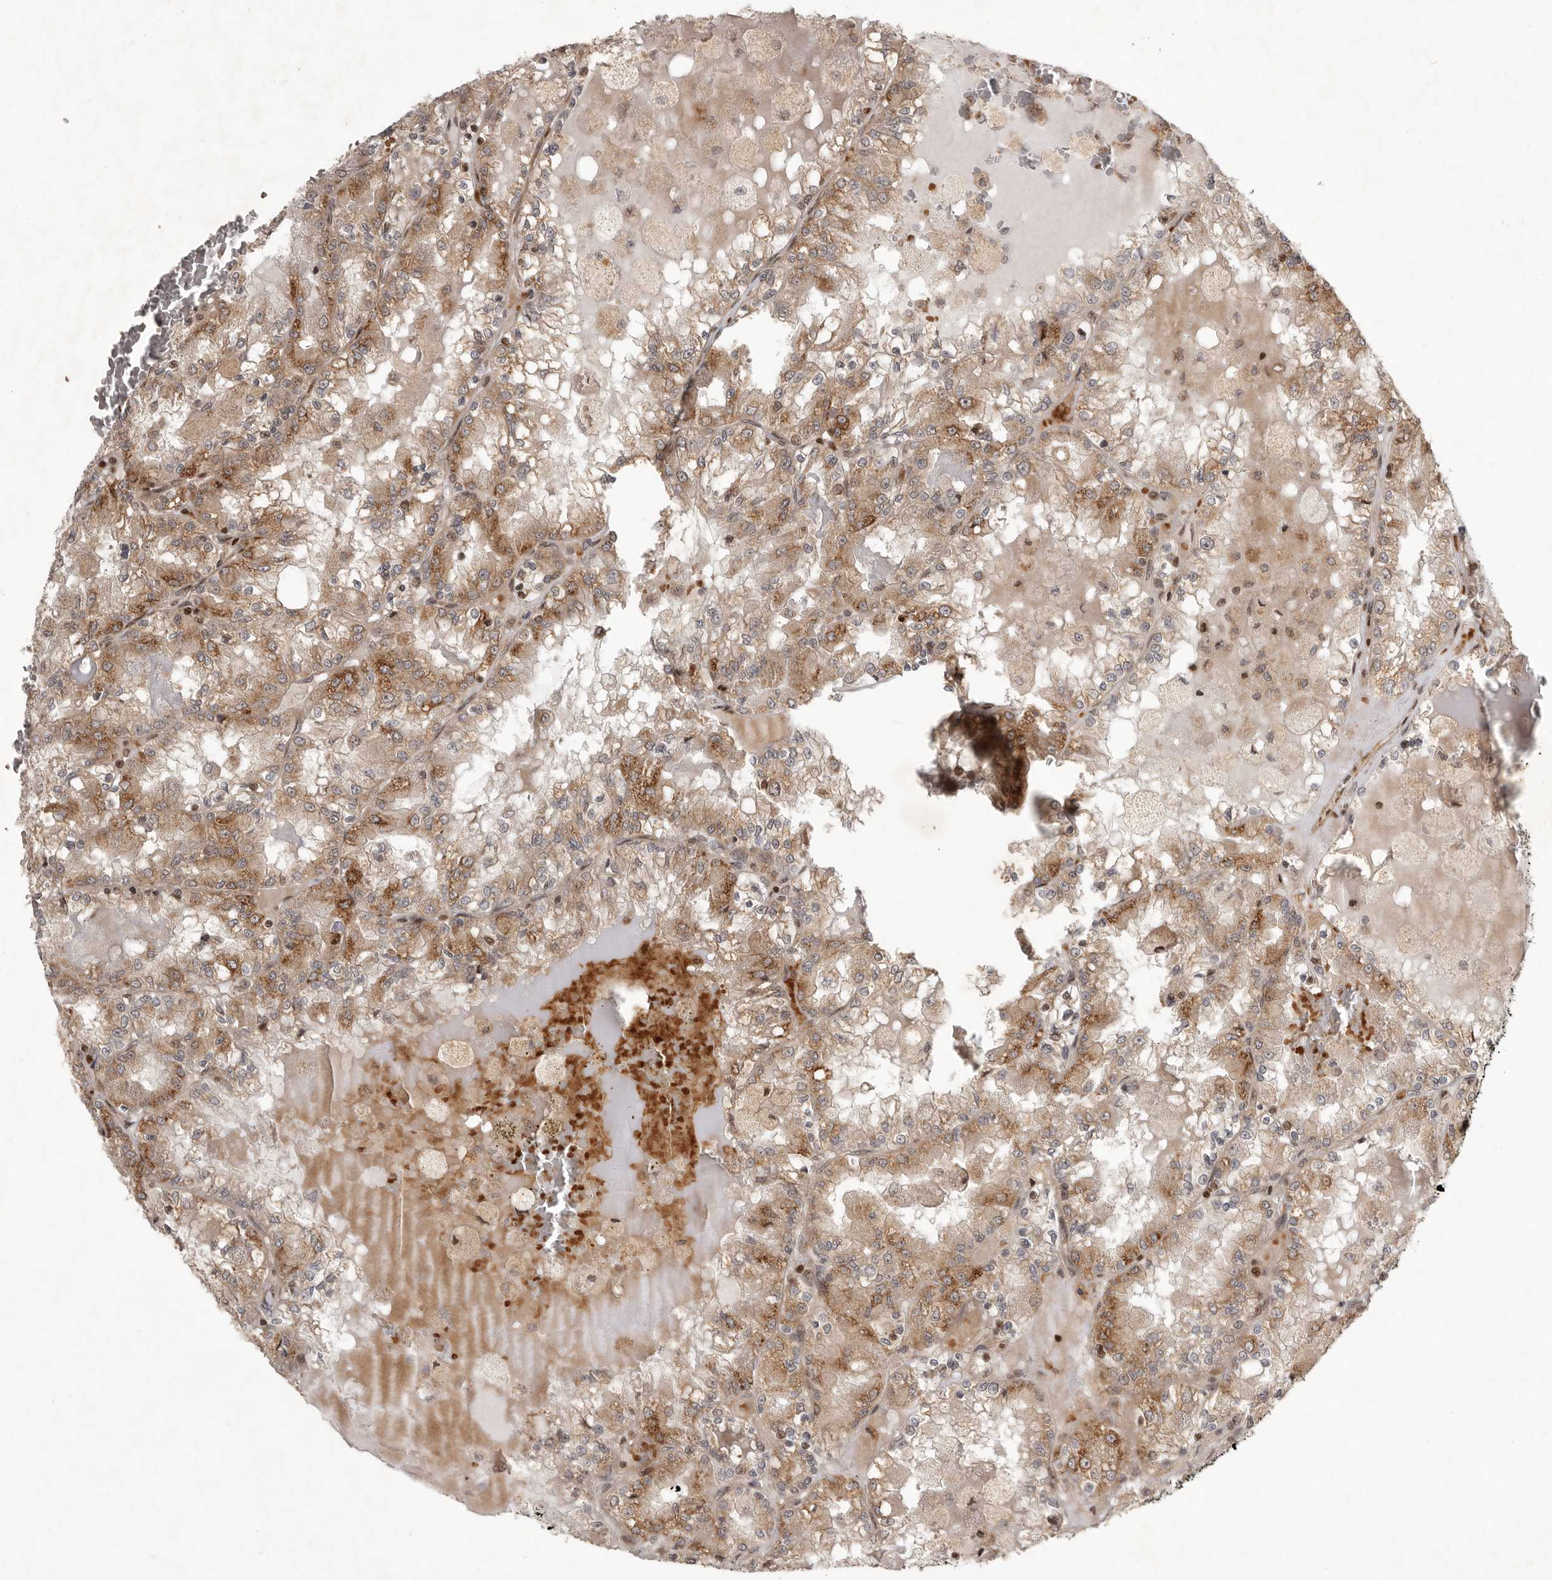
{"staining": {"intensity": "moderate", "quantity": ">75%", "location": "cytoplasmic/membranous"}, "tissue": "renal cancer", "cell_type": "Tumor cells", "image_type": "cancer", "snomed": [{"axis": "morphology", "description": "Adenocarcinoma, NOS"}, {"axis": "topography", "description": "Kidney"}], "caption": "An image of human renal cancer (adenocarcinoma) stained for a protein reveals moderate cytoplasmic/membranous brown staining in tumor cells. The staining is performed using DAB (3,3'-diaminobenzidine) brown chromogen to label protein expression. The nuclei are counter-stained blue using hematoxylin.", "gene": "RABIF", "patient": {"sex": "female", "age": 56}}